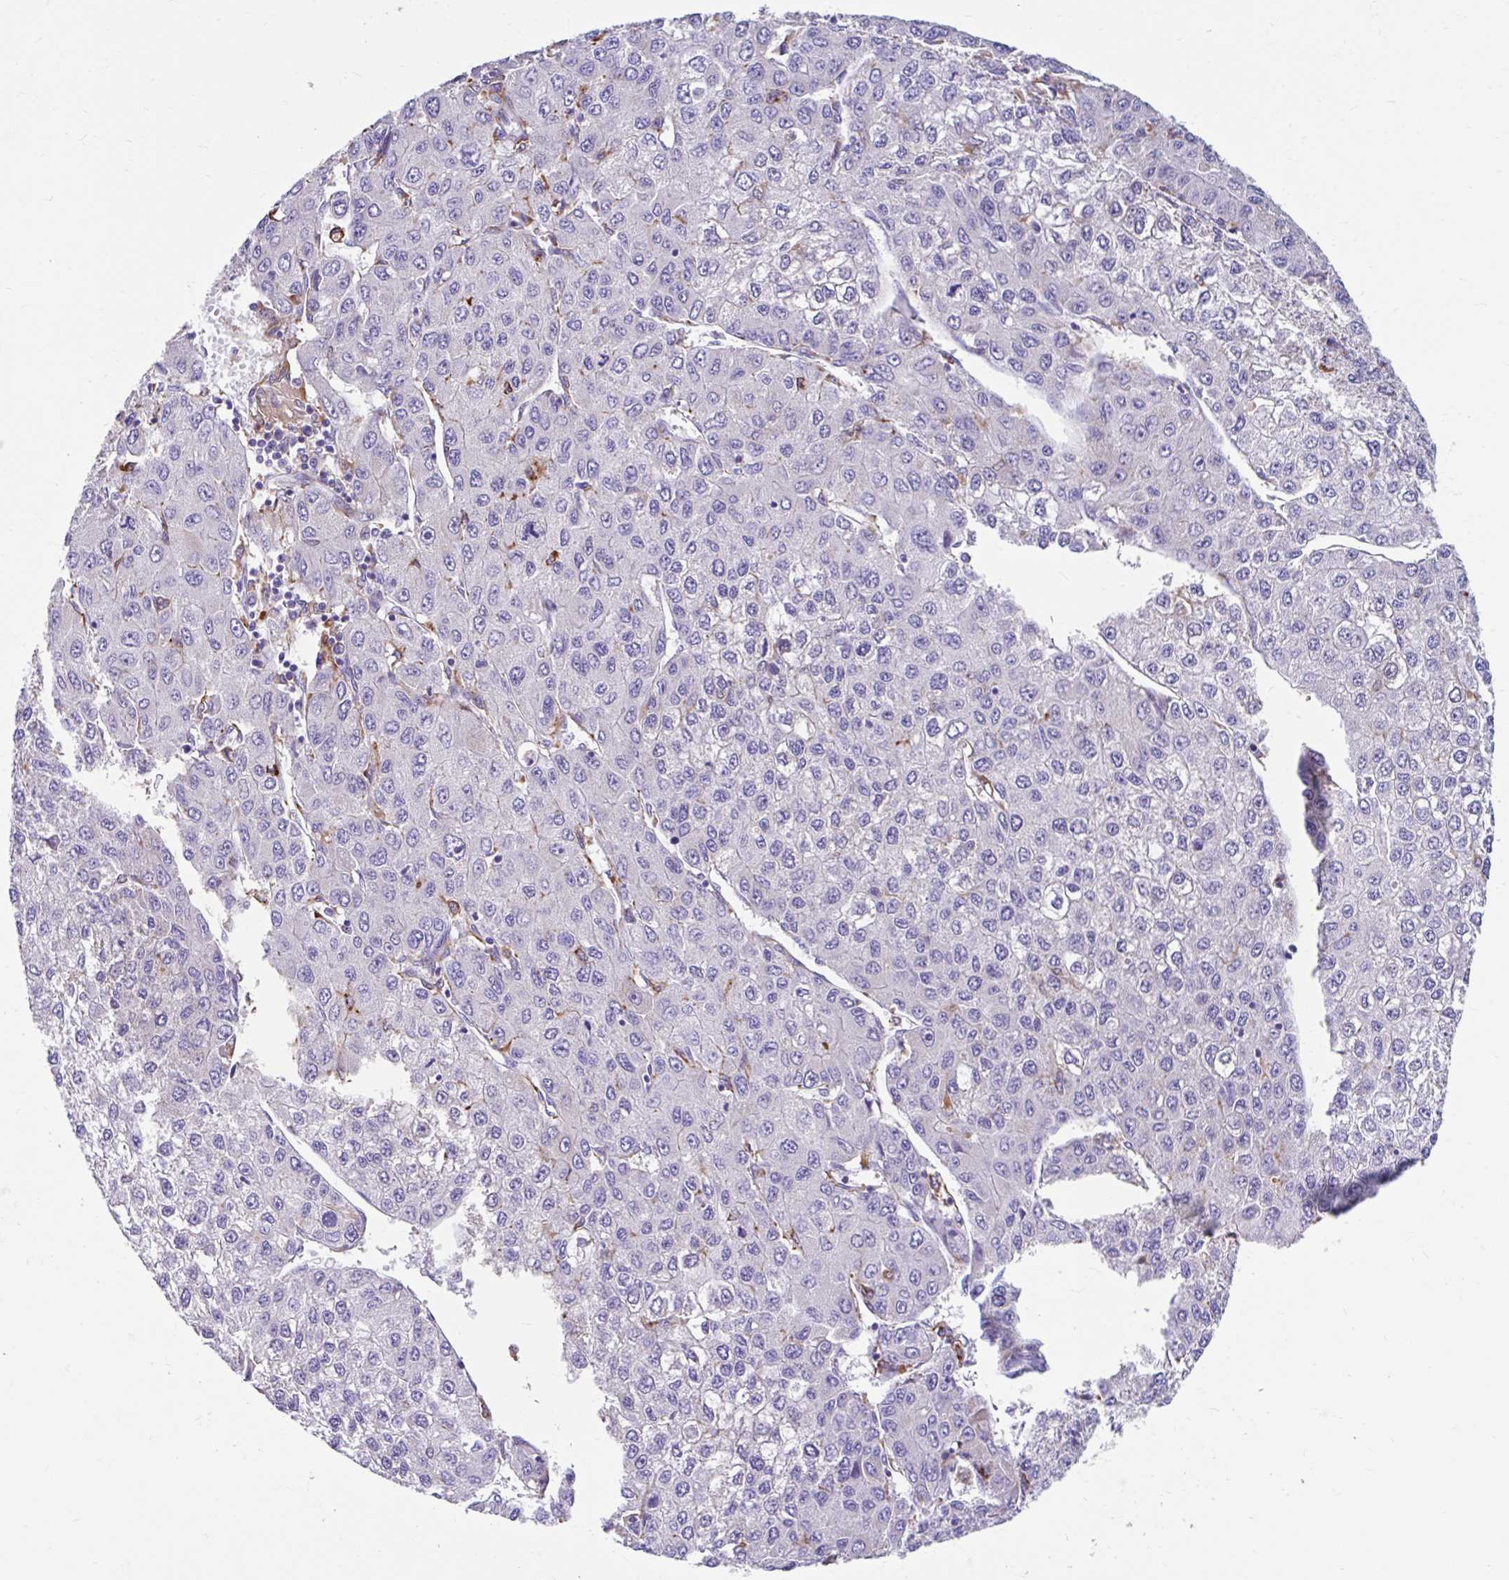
{"staining": {"intensity": "negative", "quantity": "none", "location": "none"}, "tissue": "liver cancer", "cell_type": "Tumor cells", "image_type": "cancer", "snomed": [{"axis": "morphology", "description": "Carcinoma, Hepatocellular, NOS"}, {"axis": "topography", "description": "Liver"}], "caption": "IHC micrograph of neoplastic tissue: liver cancer (hepatocellular carcinoma) stained with DAB shows no significant protein positivity in tumor cells. (DAB (3,3'-diaminobenzidine) immunohistochemistry (IHC) with hematoxylin counter stain).", "gene": "ZNF33A", "patient": {"sex": "female", "age": 66}}